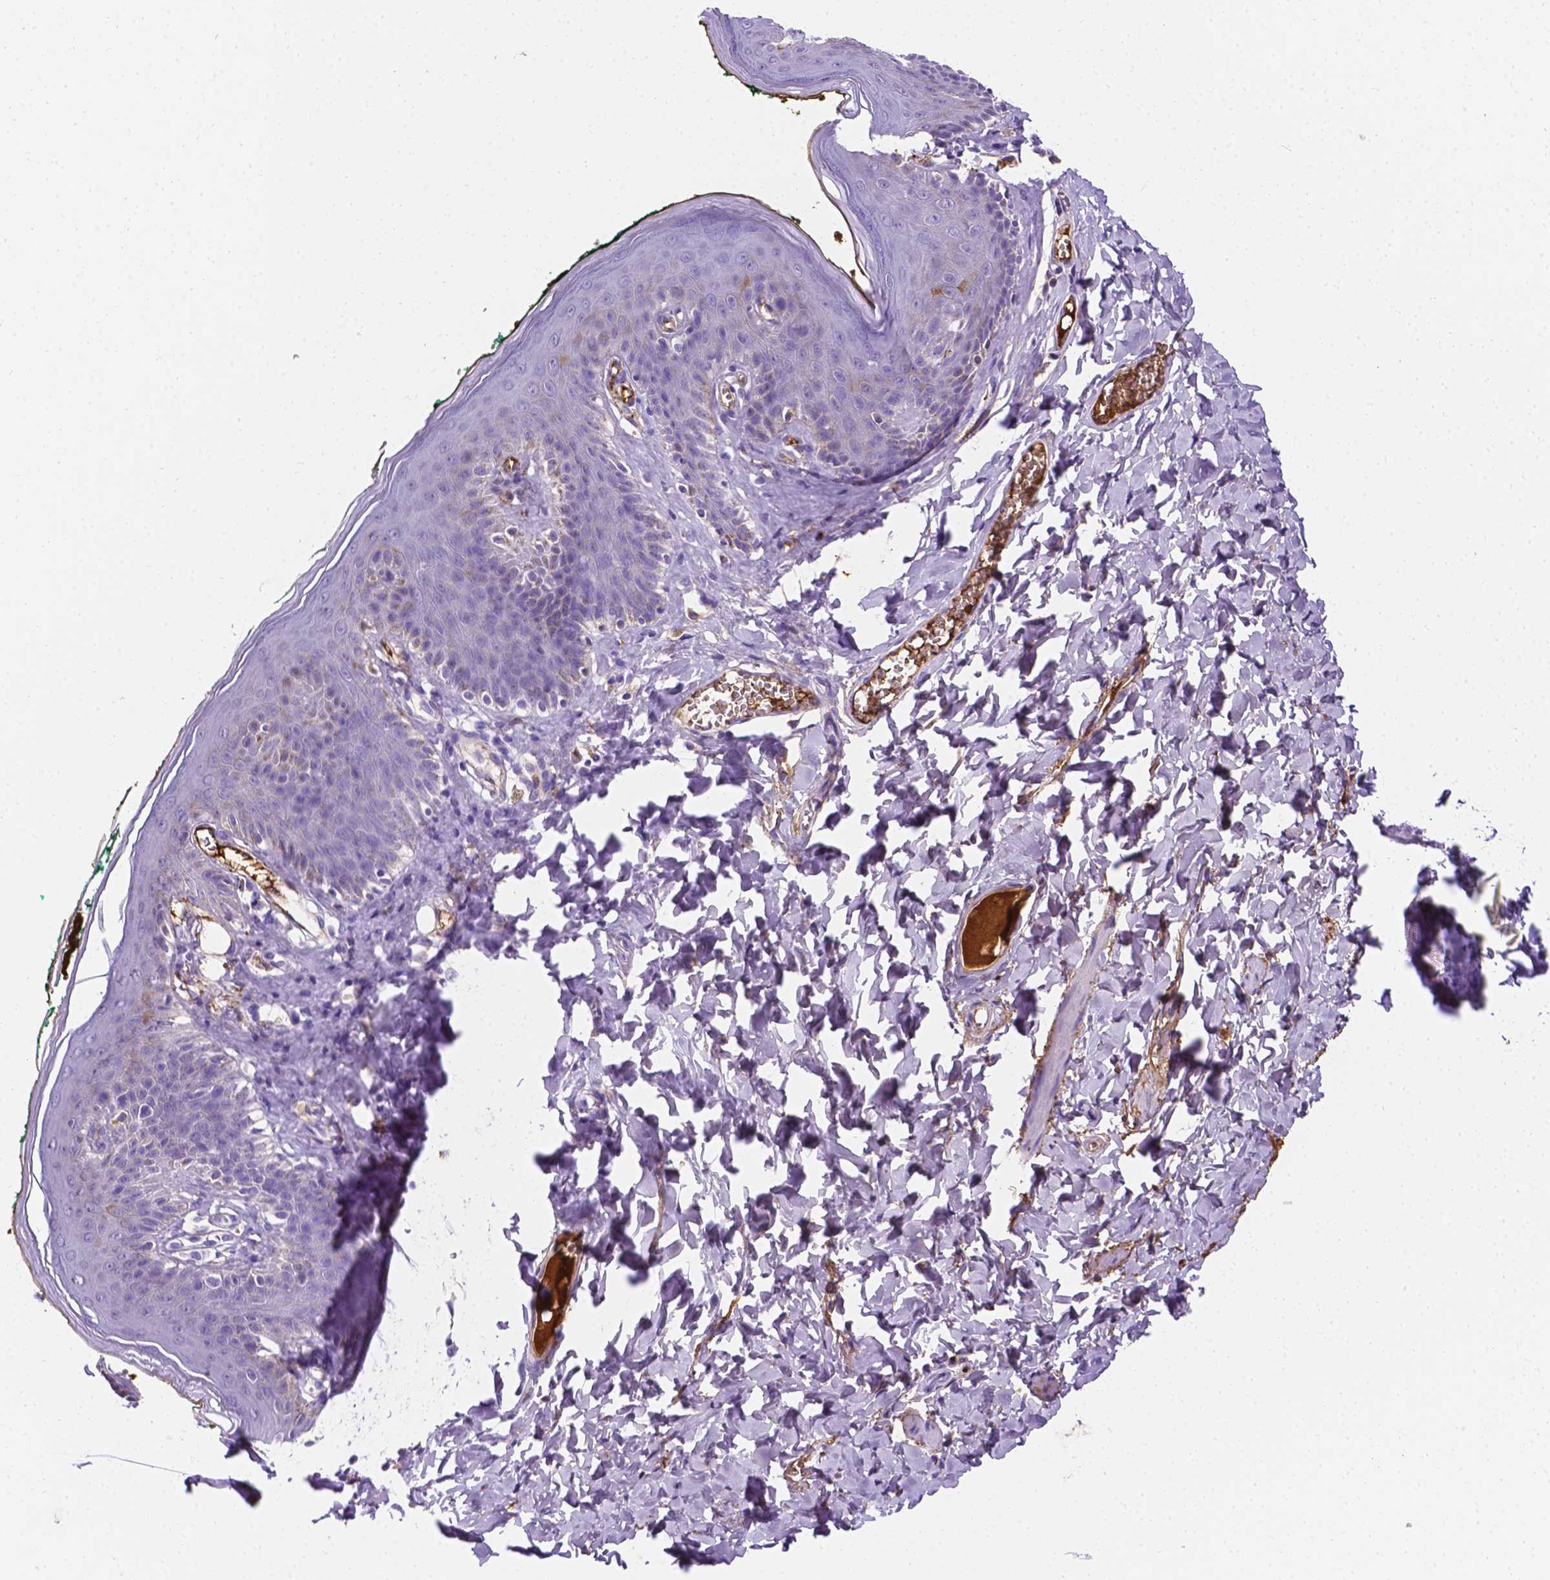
{"staining": {"intensity": "negative", "quantity": "none", "location": "none"}, "tissue": "skin", "cell_type": "Epidermal cells", "image_type": "normal", "snomed": [{"axis": "morphology", "description": "Normal tissue, NOS"}, {"axis": "topography", "description": "Vulva"}, {"axis": "topography", "description": "Peripheral nerve tissue"}], "caption": "Immunohistochemistry (IHC) of benign skin displays no staining in epidermal cells. (DAB (3,3'-diaminobenzidine) immunohistochemistry (IHC) visualized using brightfield microscopy, high magnification).", "gene": "APOE", "patient": {"sex": "female", "age": 66}}